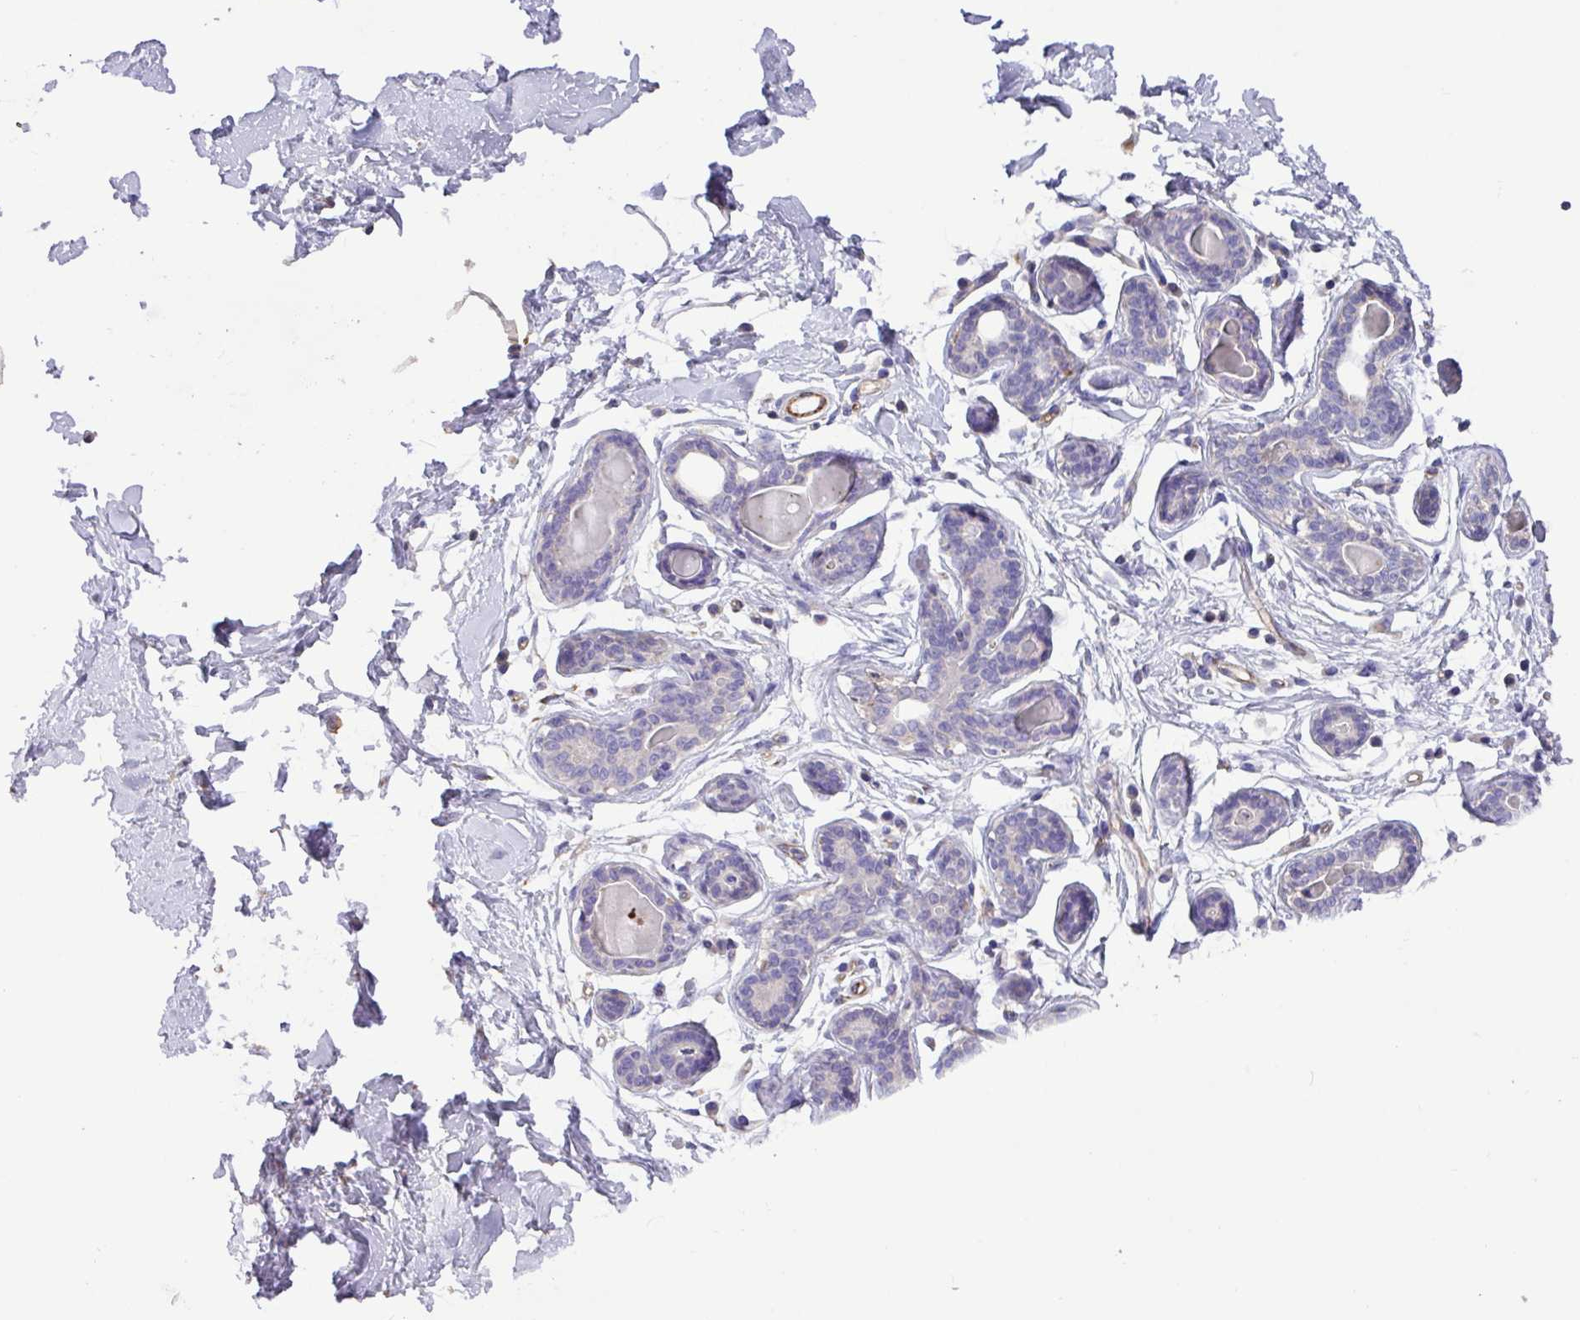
{"staining": {"intensity": "negative", "quantity": "none", "location": "none"}, "tissue": "breast", "cell_type": "Adipocytes", "image_type": "normal", "snomed": [{"axis": "morphology", "description": "Normal tissue, NOS"}, {"axis": "topography", "description": "Breast"}], "caption": "Immunohistochemistry photomicrograph of normal breast: breast stained with DAB demonstrates no significant protein staining in adipocytes. (IHC, brightfield microscopy, high magnification).", "gene": "MRM2", "patient": {"sex": "female", "age": 23}}